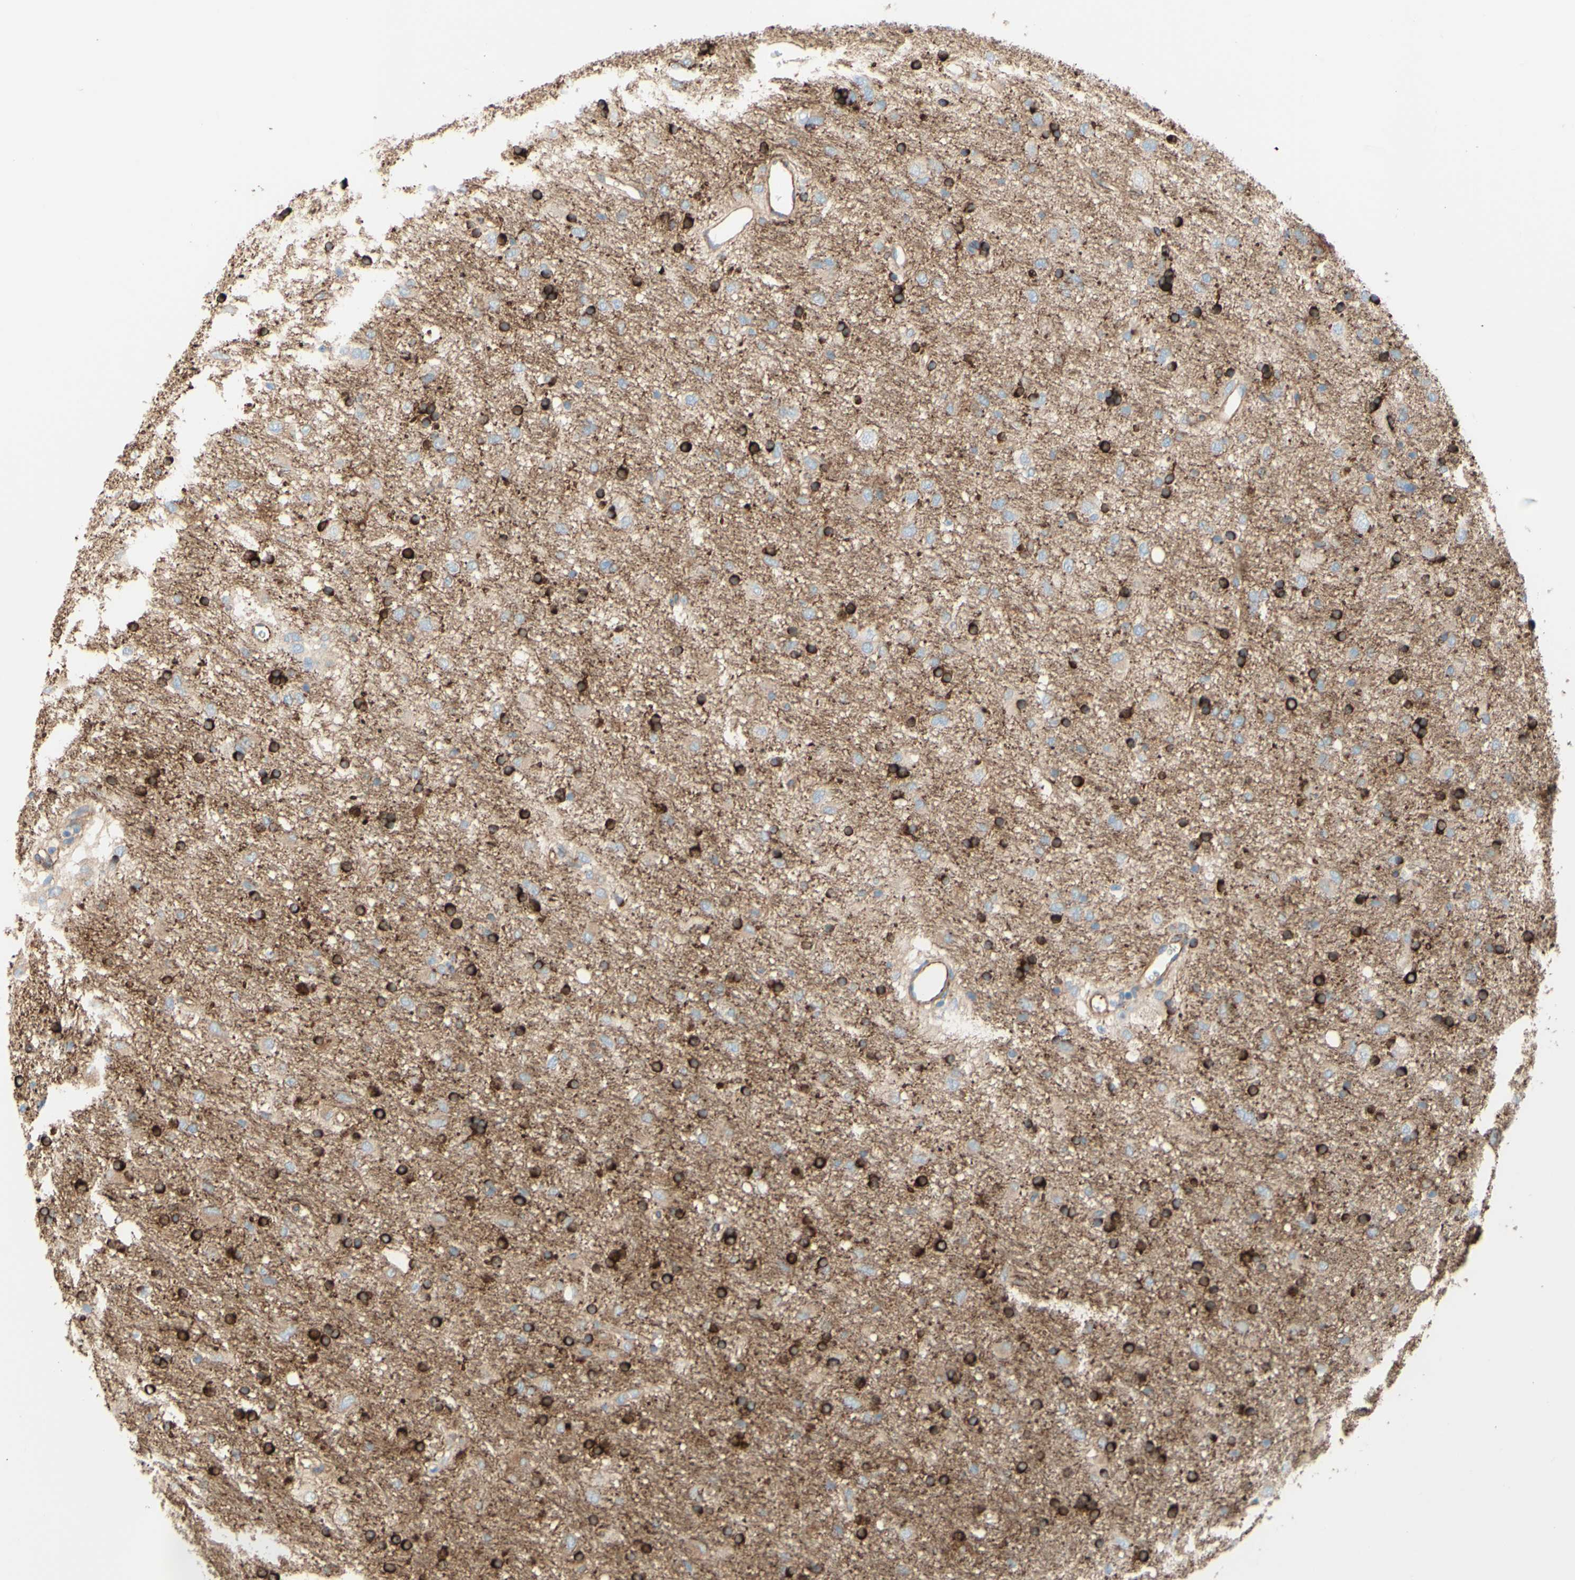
{"staining": {"intensity": "strong", "quantity": "25%-75%", "location": "cytoplasmic/membranous"}, "tissue": "glioma", "cell_type": "Tumor cells", "image_type": "cancer", "snomed": [{"axis": "morphology", "description": "Glioma, malignant, Low grade"}, {"axis": "topography", "description": "Brain"}], "caption": "IHC image of glioma stained for a protein (brown), which exhibits high levels of strong cytoplasmic/membranous positivity in about 25%-75% of tumor cells.", "gene": "ENDOD1", "patient": {"sex": "male", "age": 77}}